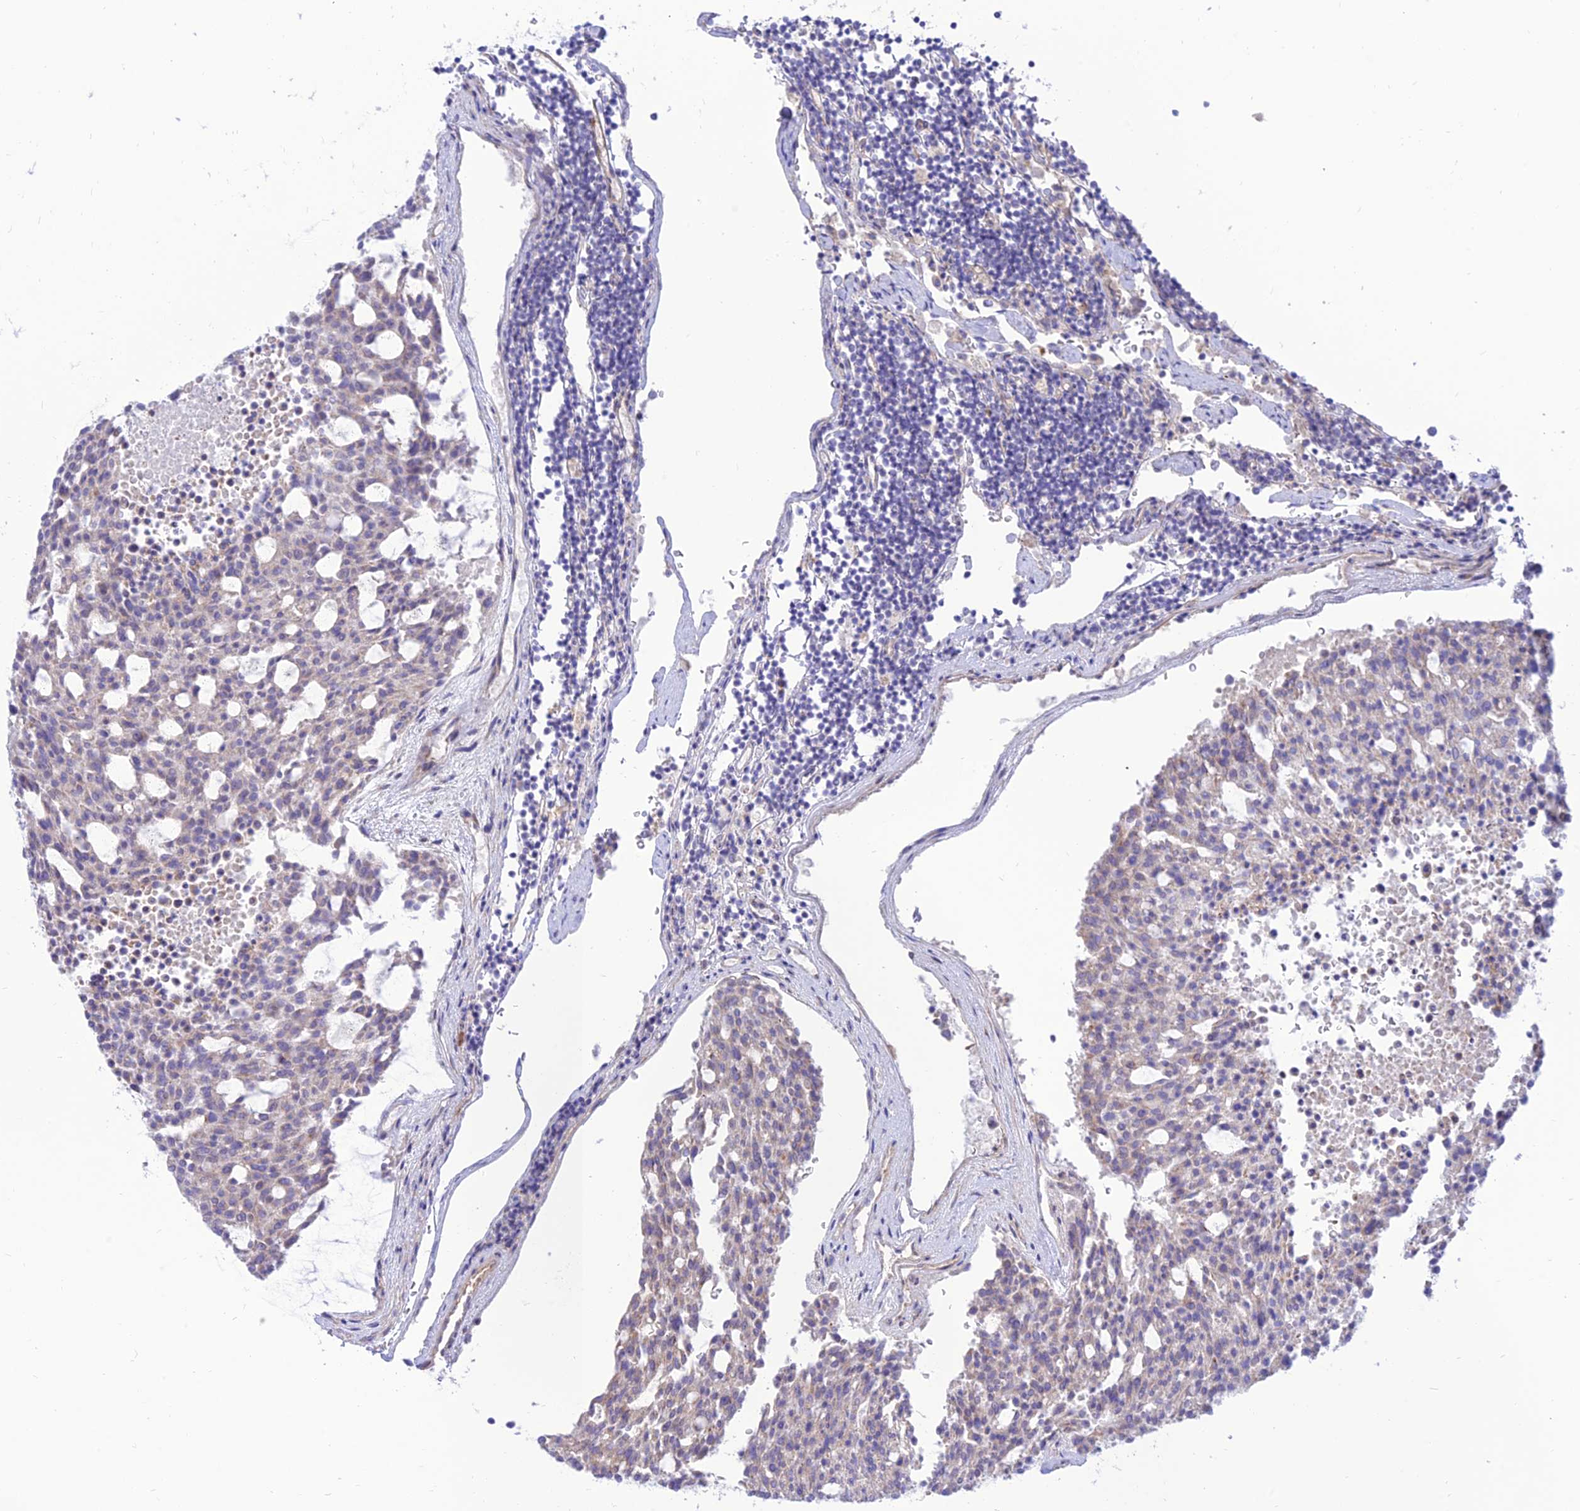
{"staining": {"intensity": "negative", "quantity": "none", "location": "none"}, "tissue": "carcinoid", "cell_type": "Tumor cells", "image_type": "cancer", "snomed": [{"axis": "morphology", "description": "Carcinoid, malignant, NOS"}, {"axis": "topography", "description": "Pancreas"}], "caption": "Human malignant carcinoid stained for a protein using immunohistochemistry (IHC) exhibits no staining in tumor cells.", "gene": "KCNAB1", "patient": {"sex": "female", "age": 54}}